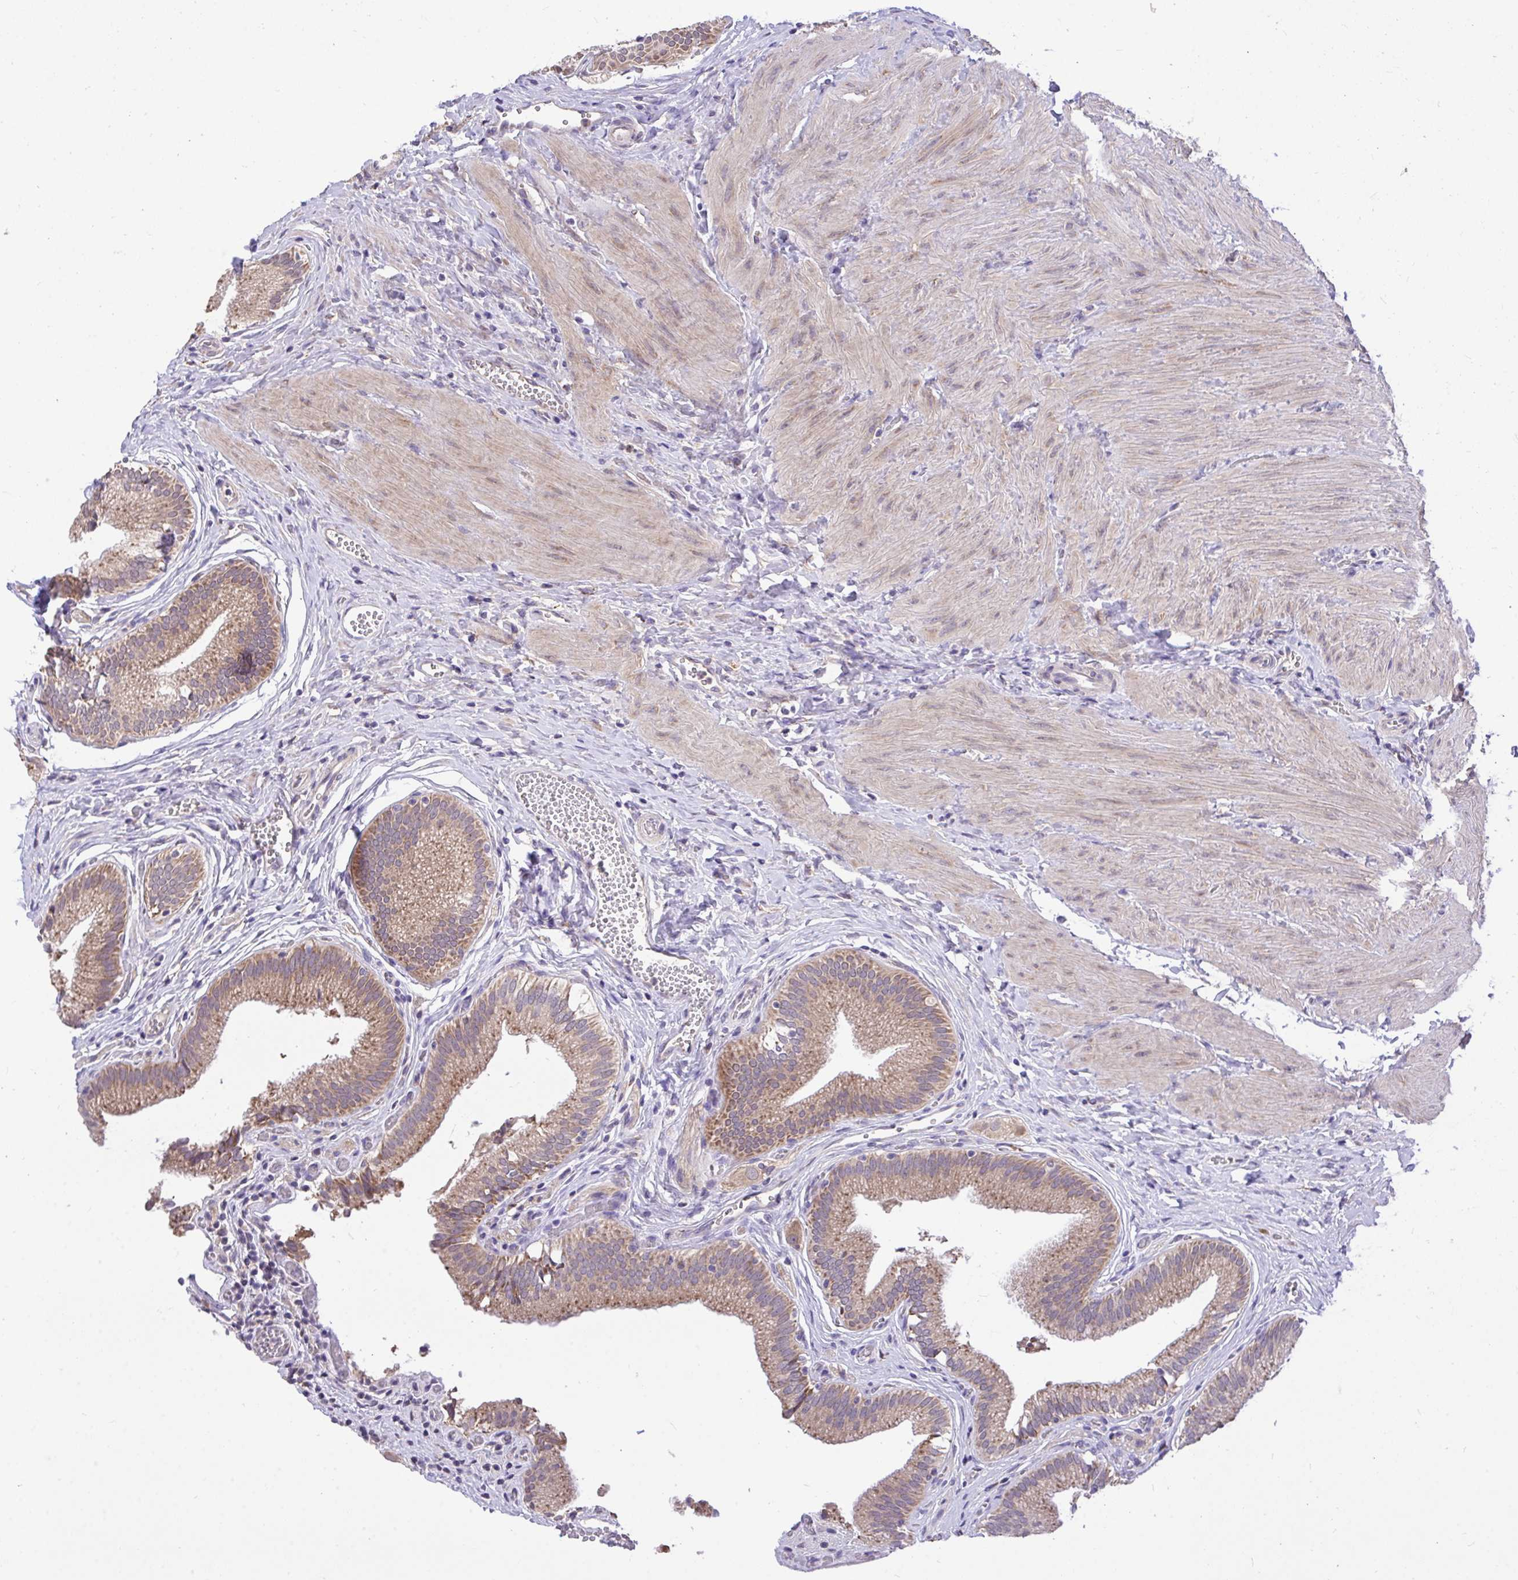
{"staining": {"intensity": "moderate", "quantity": ">75%", "location": "cytoplasmic/membranous"}, "tissue": "gallbladder", "cell_type": "Glandular cells", "image_type": "normal", "snomed": [{"axis": "morphology", "description": "Normal tissue, NOS"}, {"axis": "topography", "description": "Gallbladder"}, {"axis": "topography", "description": "Peripheral nerve tissue"}], "caption": "Immunohistochemistry (DAB (3,3'-diaminobenzidine)) staining of benign gallbladder displays moderate cytoplasmic/membranous protein positivity in approximately >75% of glandular cells.", "gene": "MPC2", "patient": {"sex": "male", "age": 17}}